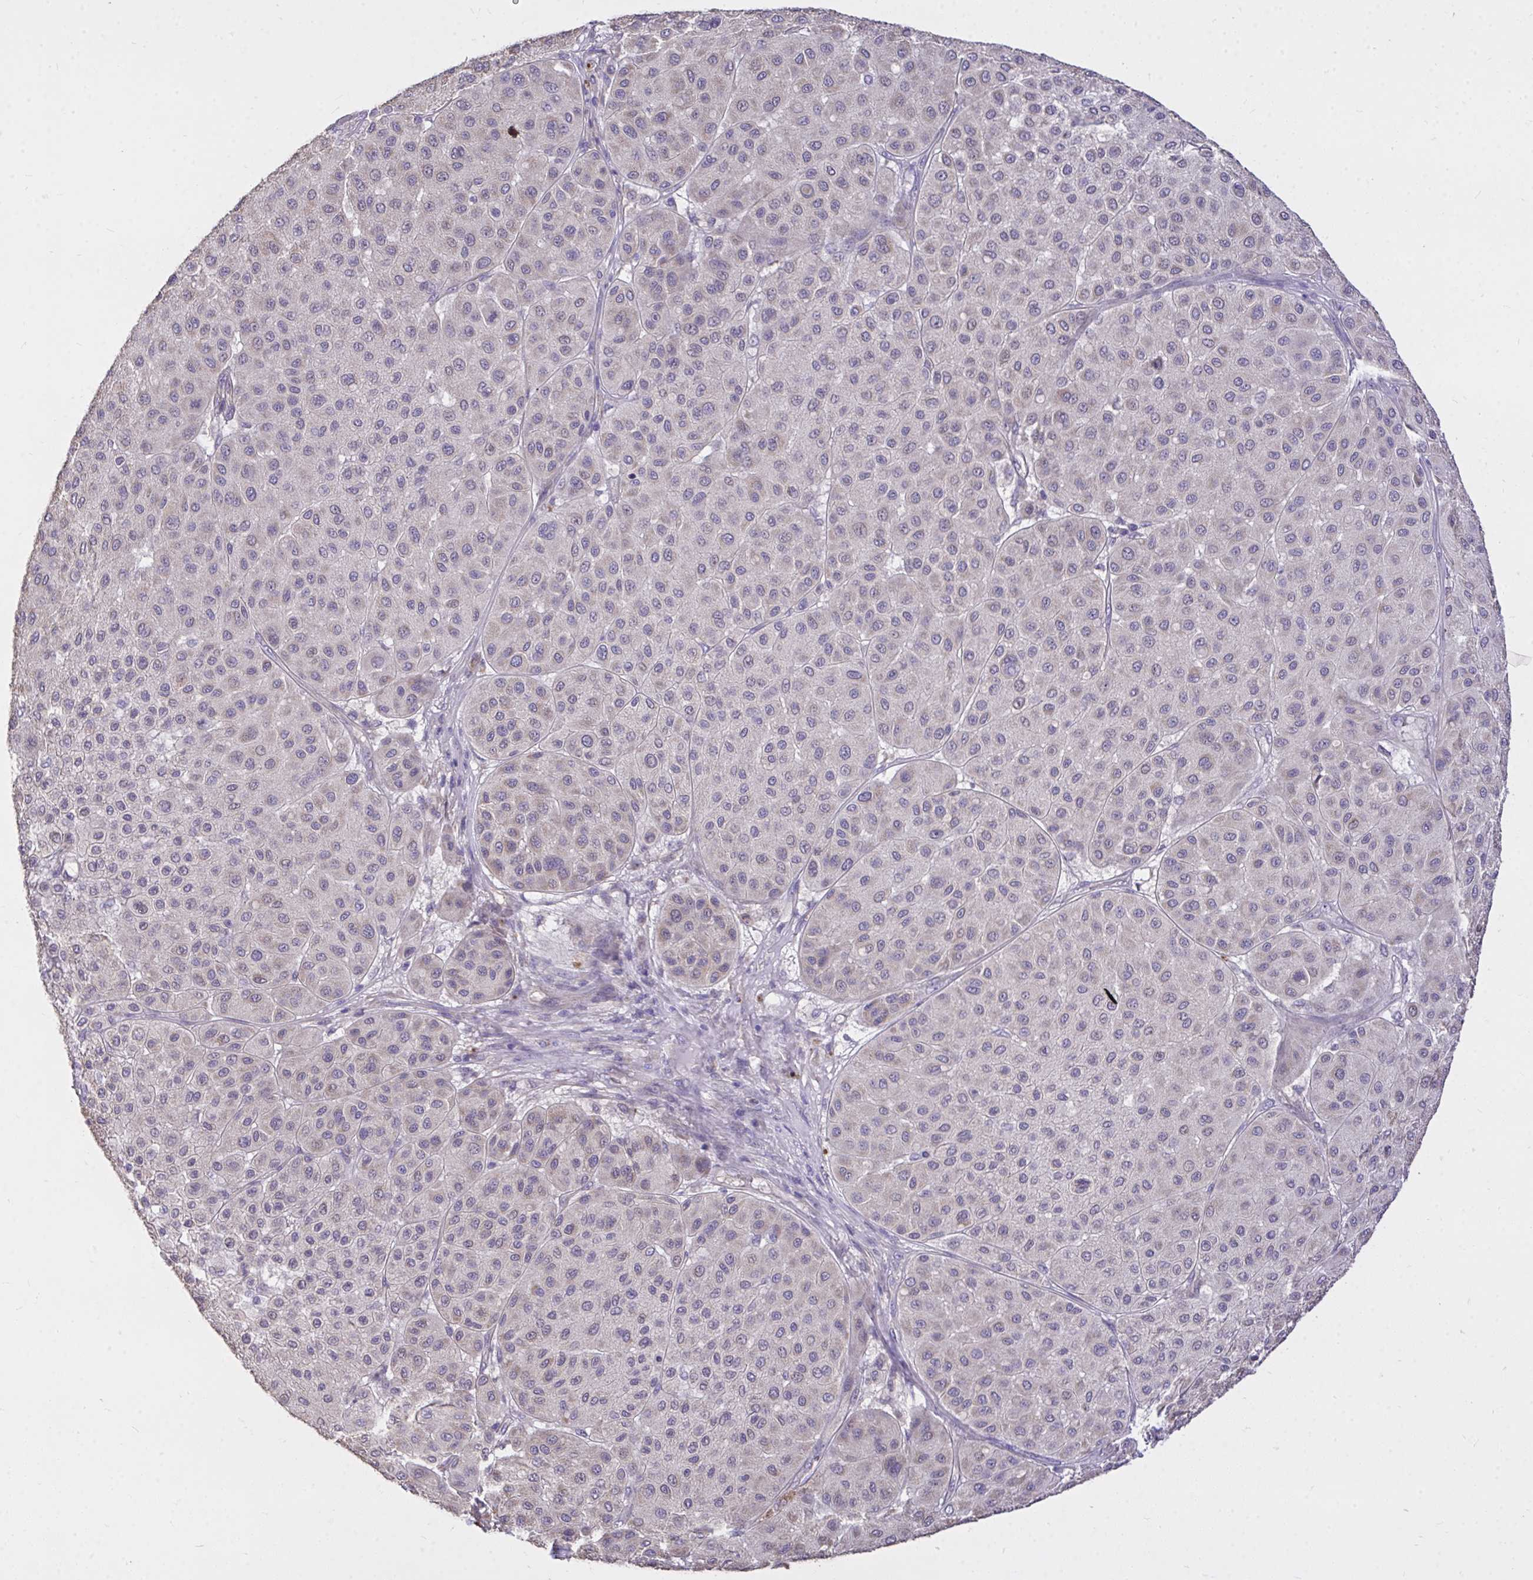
{"staining": {"intensity": "weak", "quantity": "25%-75%", "location": "cytoplasmic/membranous"}, "tissue": "melanoma", "cell_type": "Tumor cells", "image_type": "cancer", "snomed": [{"axis": "morphology", "description": "Malignant melanoma, Metastatic site"}, {"axis": "topography", "description": "Smooth muscle"}], "caption": "DAB immunohistochemical staining of human melanoma displays weak cytoplasmic/membranous protein positivity in about 25%-75% of tumor cells. The staining was performed using DAB to visualize the protein expression in brown, while the nuclei were stained in blue with hematoxylin (Magnification: 20x).", "gene": "MPC2", "patient": {"sex": "male", "age": 41}}